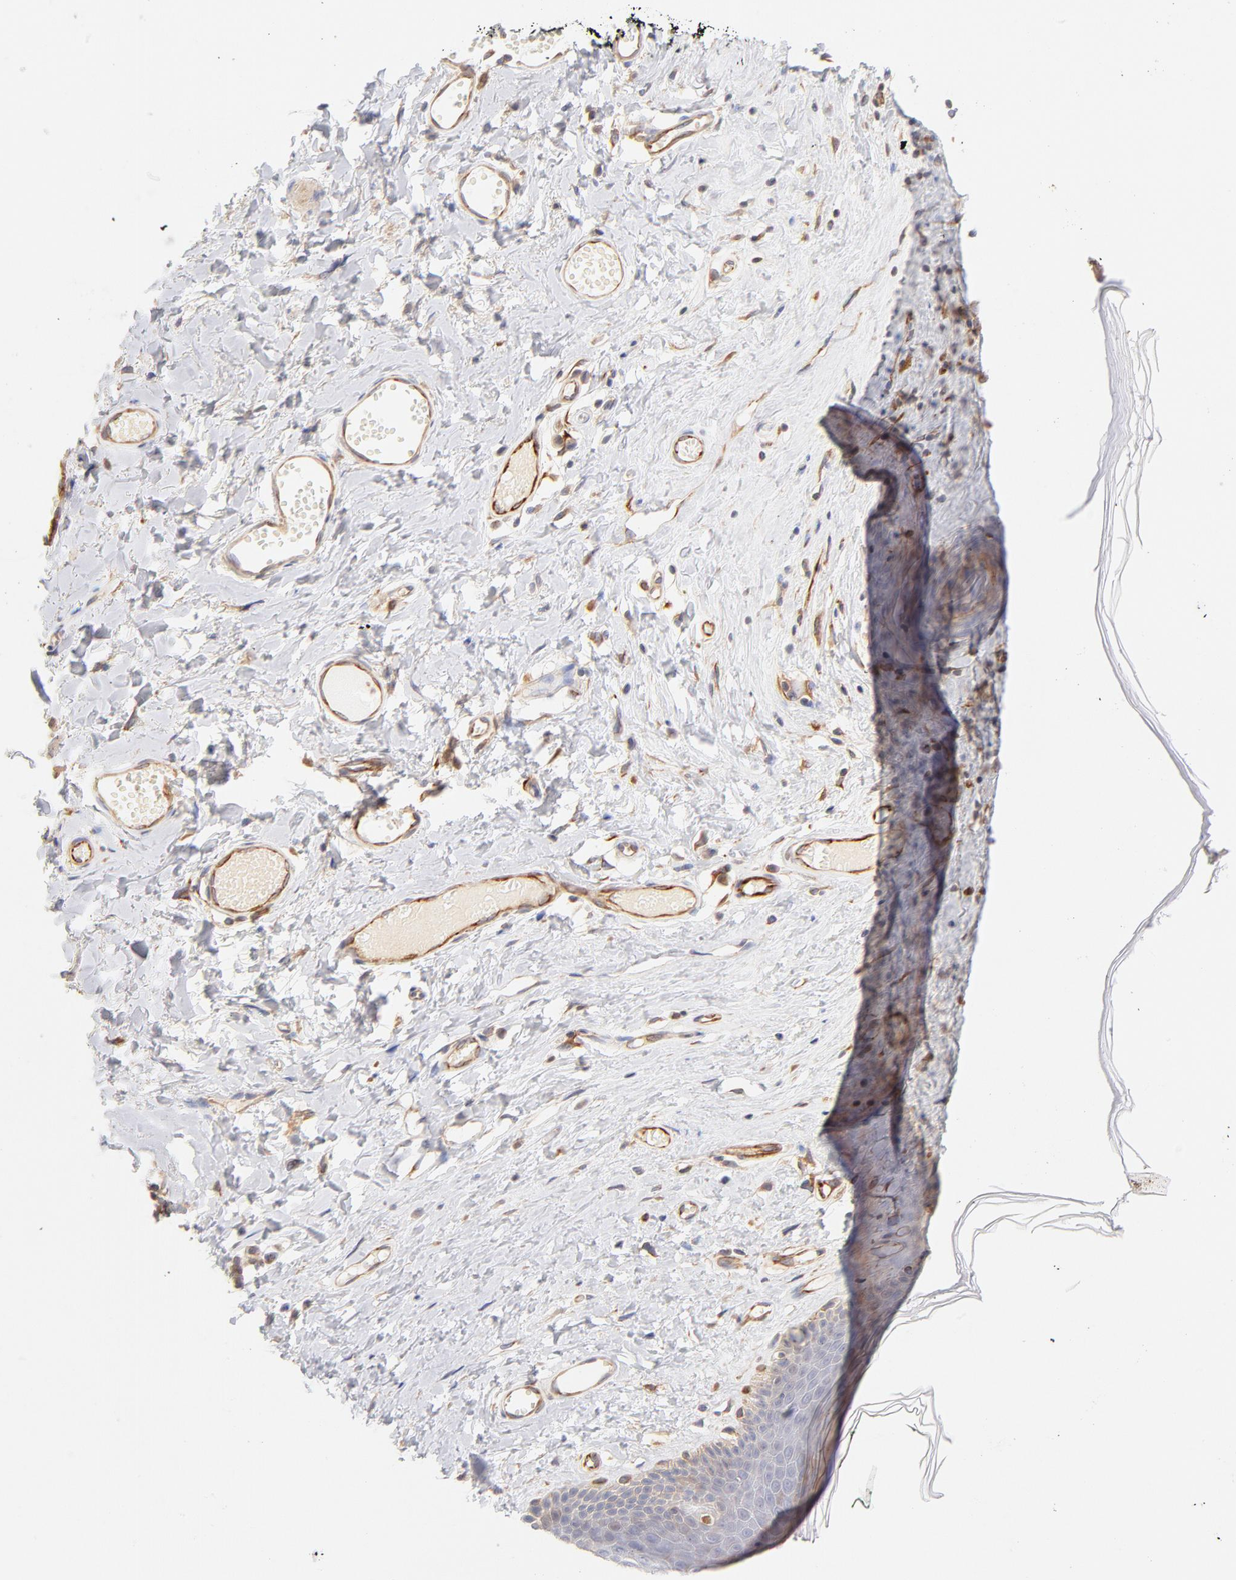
{"staining": {"intensity": "moderate", "quantity": "25%-75%", "location": "cytoplasmic/membranous"}, "tissue": "skin", "cell_type": "Epidermal cells", "image_type": "normal", "snomed": [{"axis": "morphology", "description": "Normal tissue, NOS"}, {"axis": "morphology", "description": "Inflammation, NOS"}, {"axis": "topography", "description": "Vulva"}], "caption": "High-power microscopy captured an IHC micrograph of benign skin, revealing moderate cytoplasmic/membranous staining in about 25%-75% of epidermal cells. (brown staining indicates protein expression, while blue staining denotes nuclei).", "gene": "LDLRAP1", "patient": {"sex": "female", "age": 84}}